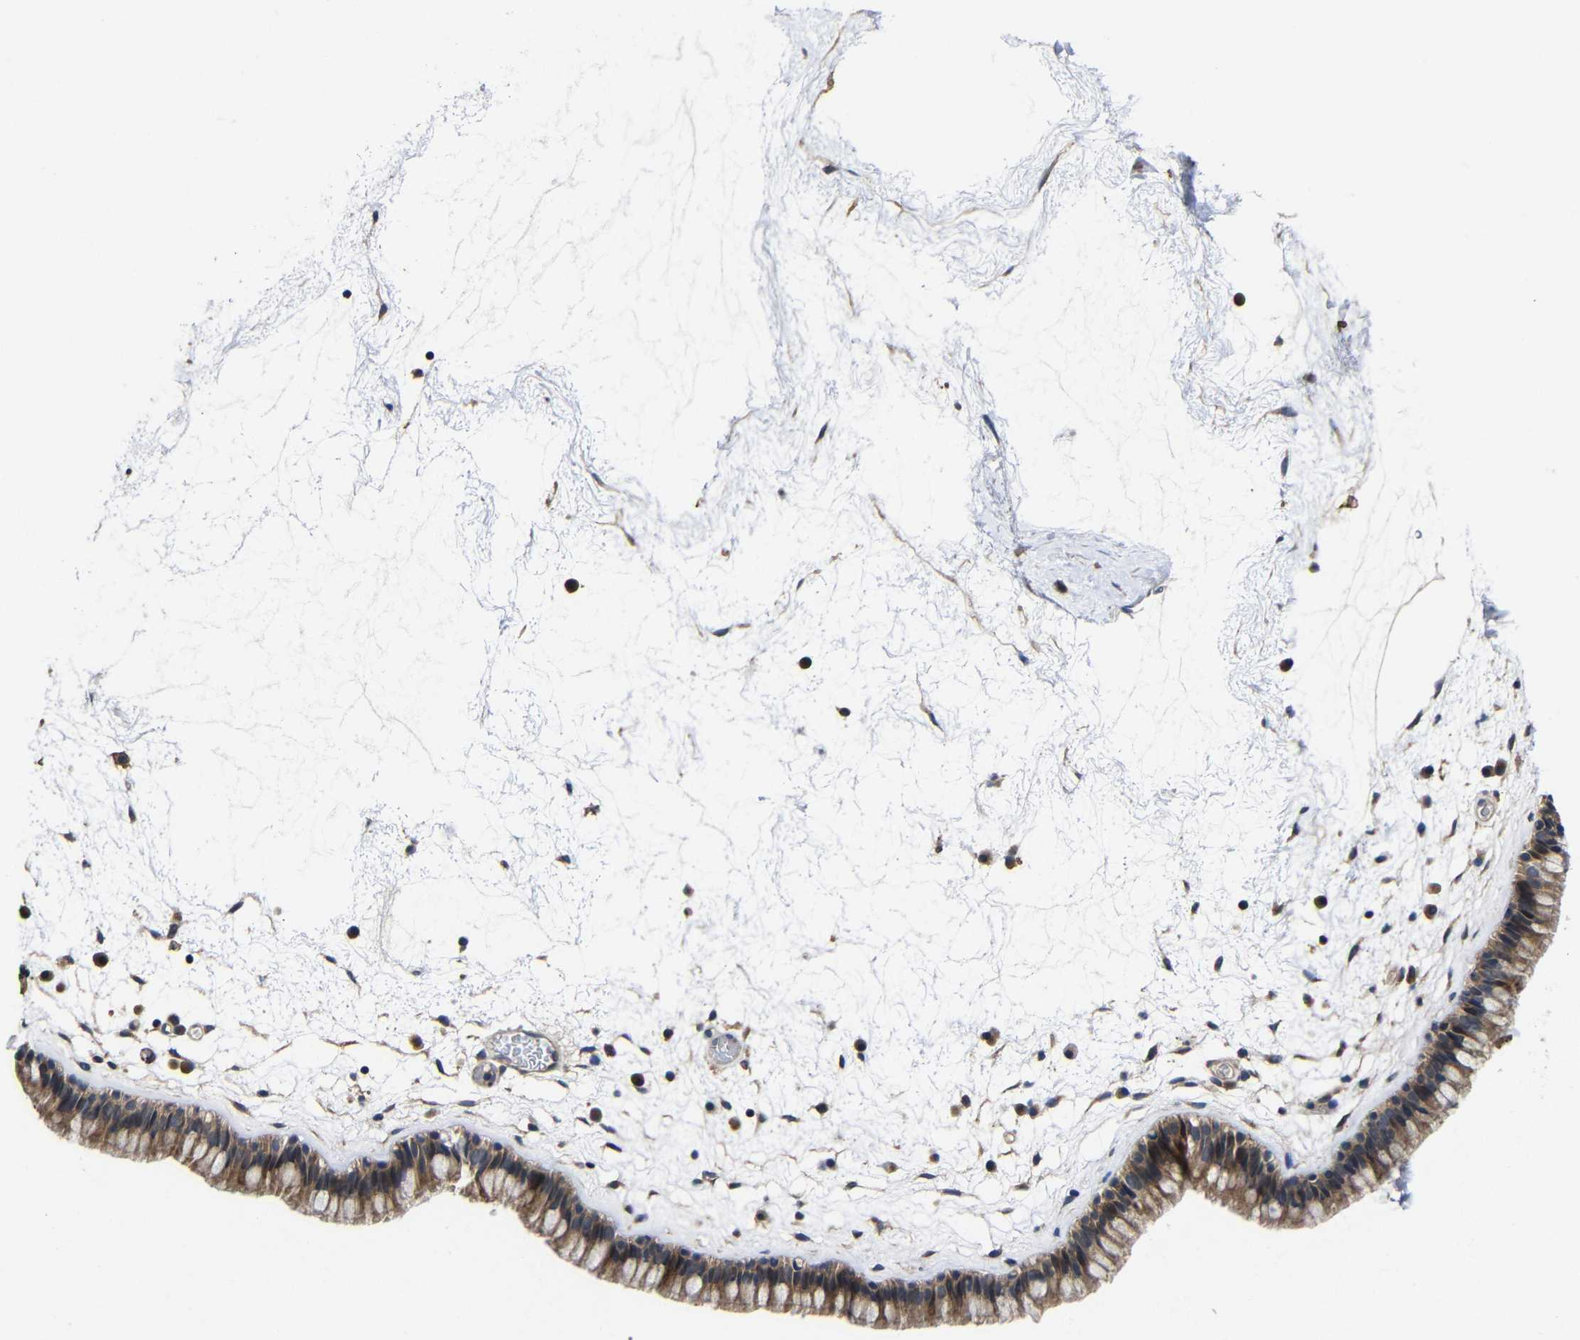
{"staining": {"intensity": "moderate", "quantity": ">75%", "location": "cytoplasmic/membranous"}, "tissue": "nasopharynx", "cell_type": "Respiratory epithelial cells", "image_type": "normal", "snomed": [{"axis": "morphology", "description": "Normal tissue, NOS"}, {"axis": "morphology", "description": "Inflammation, NOS"}, {"axis": "topography", "description": "Nasopharynx"}], "caption": "Nasopharynx stained for a protein reveals moderate cytoplasmic/membranous positivity in respiratory epithelial cells.", "gene": "LPAR5", "patient": {"sex": "male", "age": 48}}